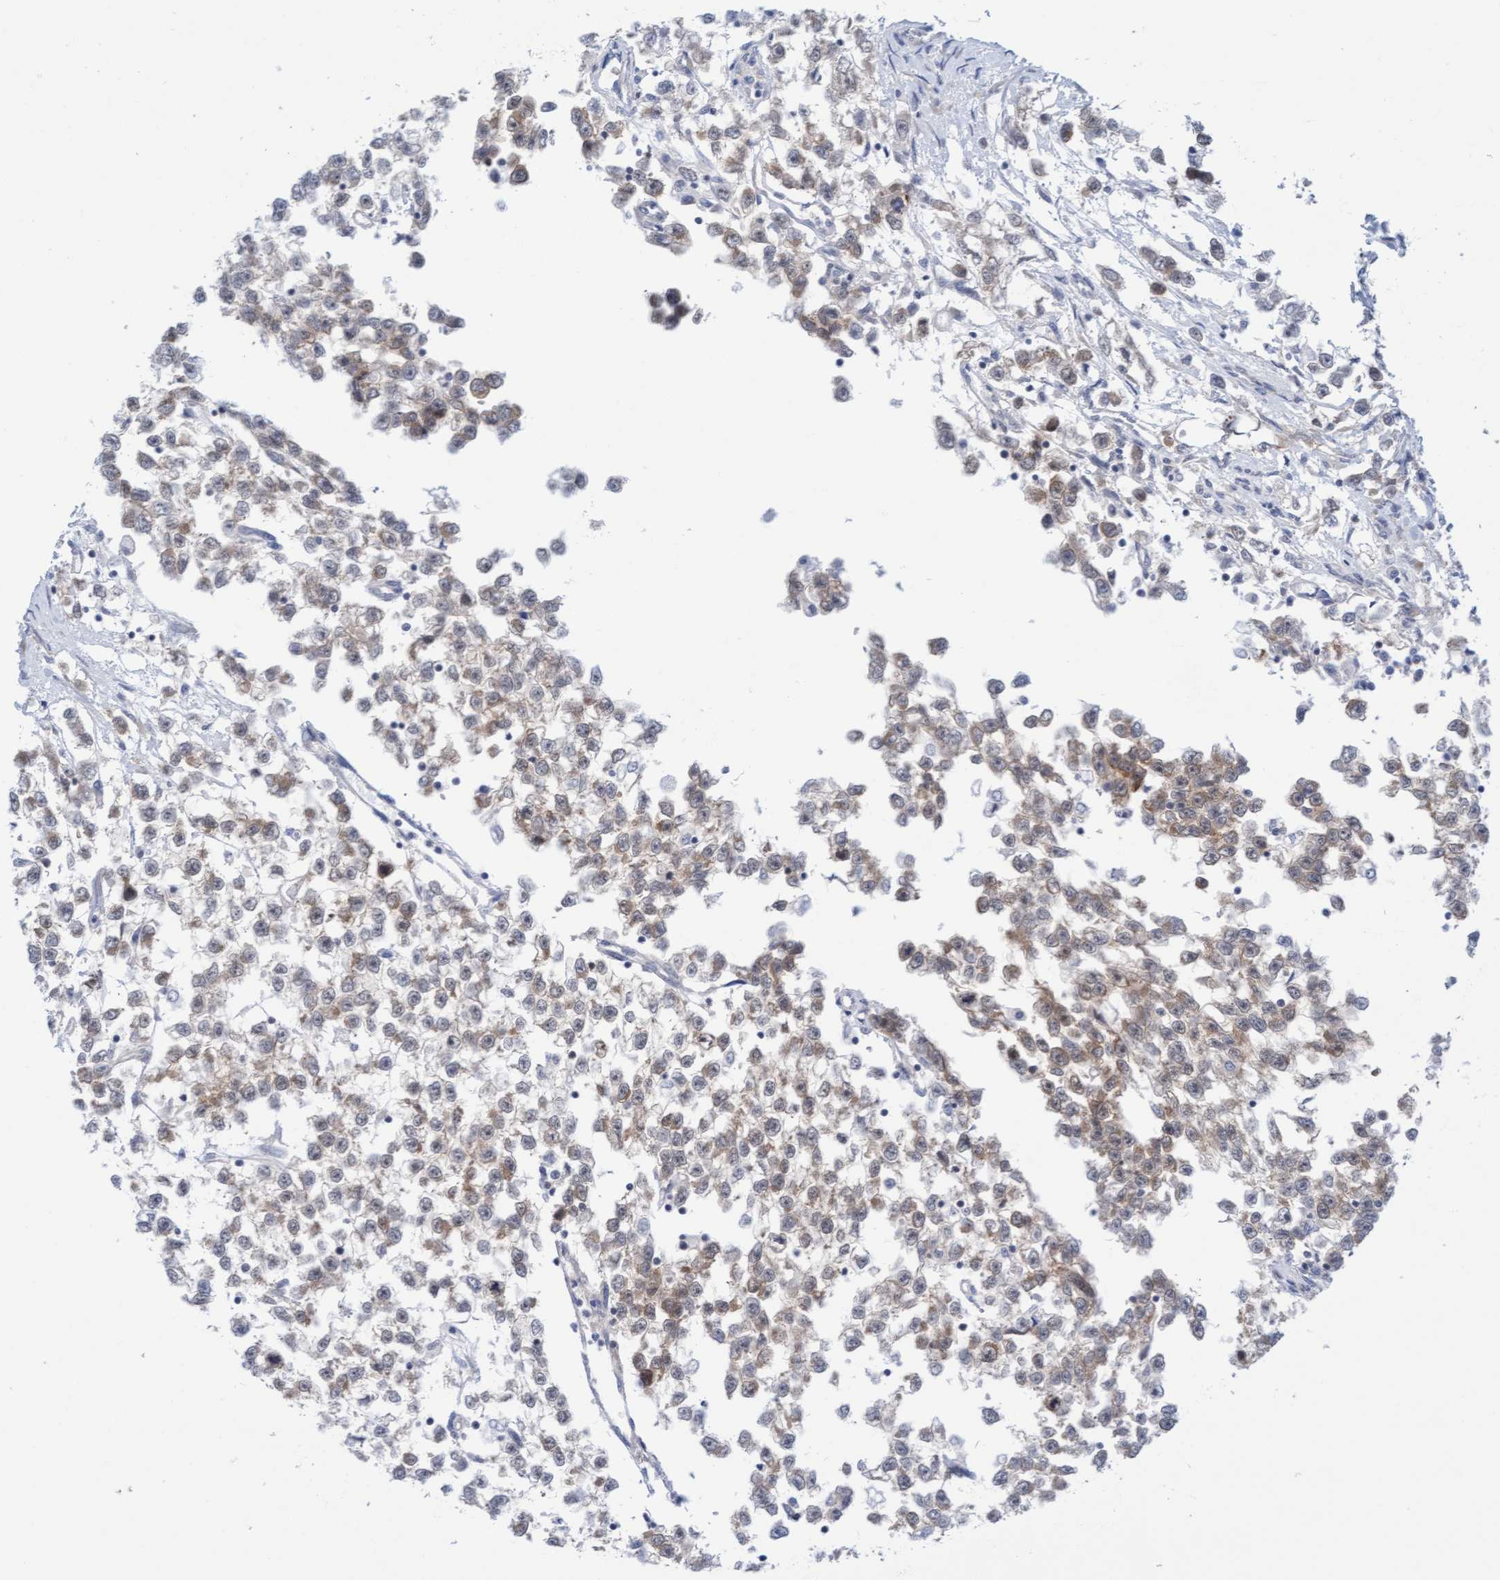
{"staining": {"intensity": "weak", "quantity": ">75%", "location": "cytoplasmic/membranous"}, "tissue": "testis cancer", "cell_type": "Tumor cells", "image_type": "cancer", "snomed": [{"axis": "morphology", "description": "Seminoma, NOS"}, {"axis": "morphology", "description": "Carcinoma, Embryonal, NOS"}, {"axis": "topography", "description": "Testis"}], "caption": "The photomicrograph exhibits a brown stain indicating the presence of a protein in the cytoplasmic/membranous of tumor cells in testis cancer (embryonal carcinoma). (Stains: DAB in brown, nuclei in blue, Microscopy: brightfield microscopy at high magnification).", "gene": "AMZ2", "patient": {"sex": "male", "age": 51}}